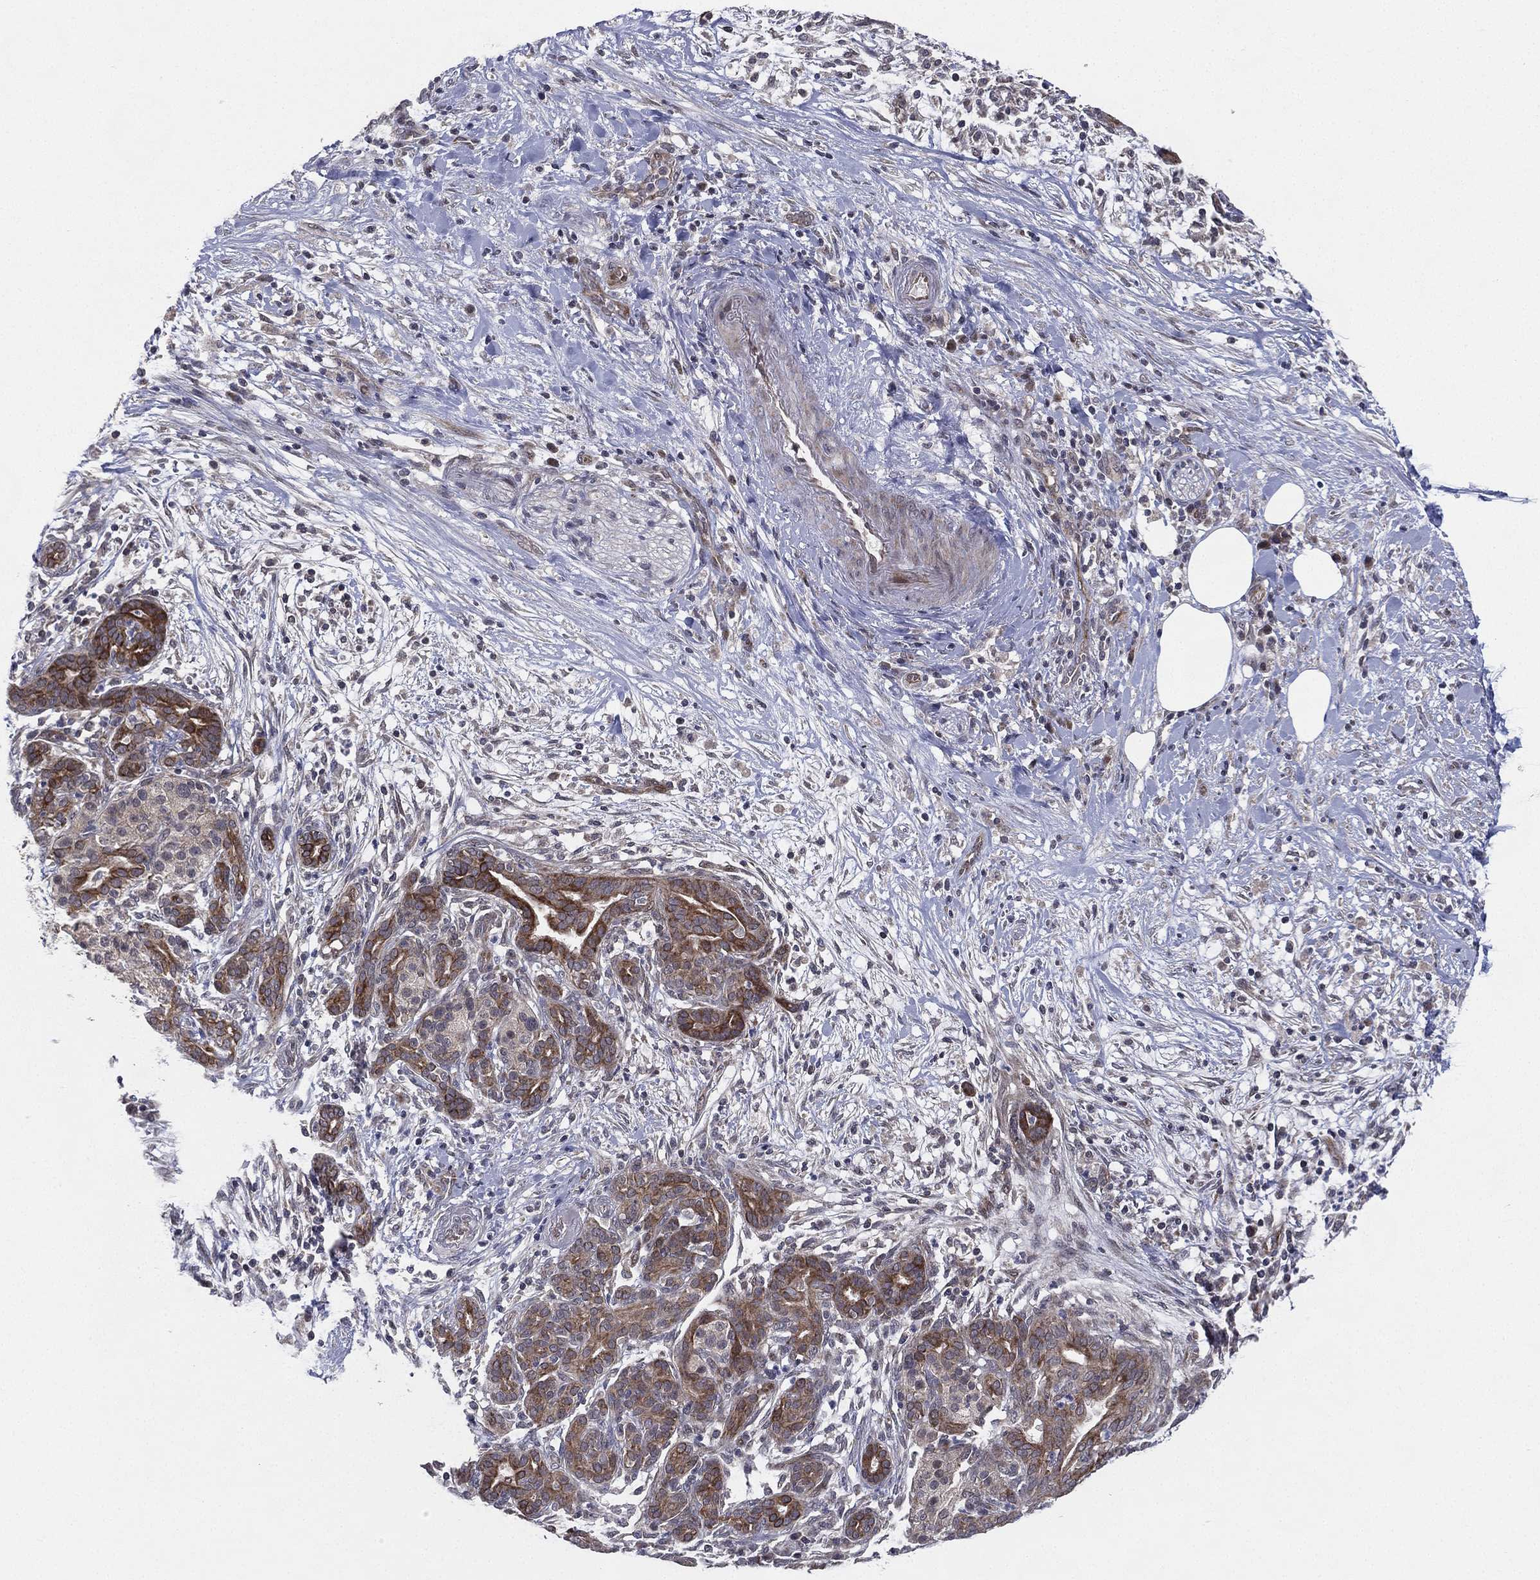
{"staining": {"intensity": "moderate", "quantity": ">75%", "location": "cytoplasmic/membranous"}, "tissue": "pancreatic cancer", "cell_type": "Tumor cells", "image_type": "cancer", "snomed": [{"axis": "morphology", "description": "Adenocarcinoma, NOS"}, {"axis": "topography", "description": "Pancreas"}], "caption": "Pancreatic cancer (adenocarcinoma) stained with a protein marker demonstrates moderate staining in tumor cells.", "gene": "KAT14", "patient": {"sex": "male", "age": 44}}